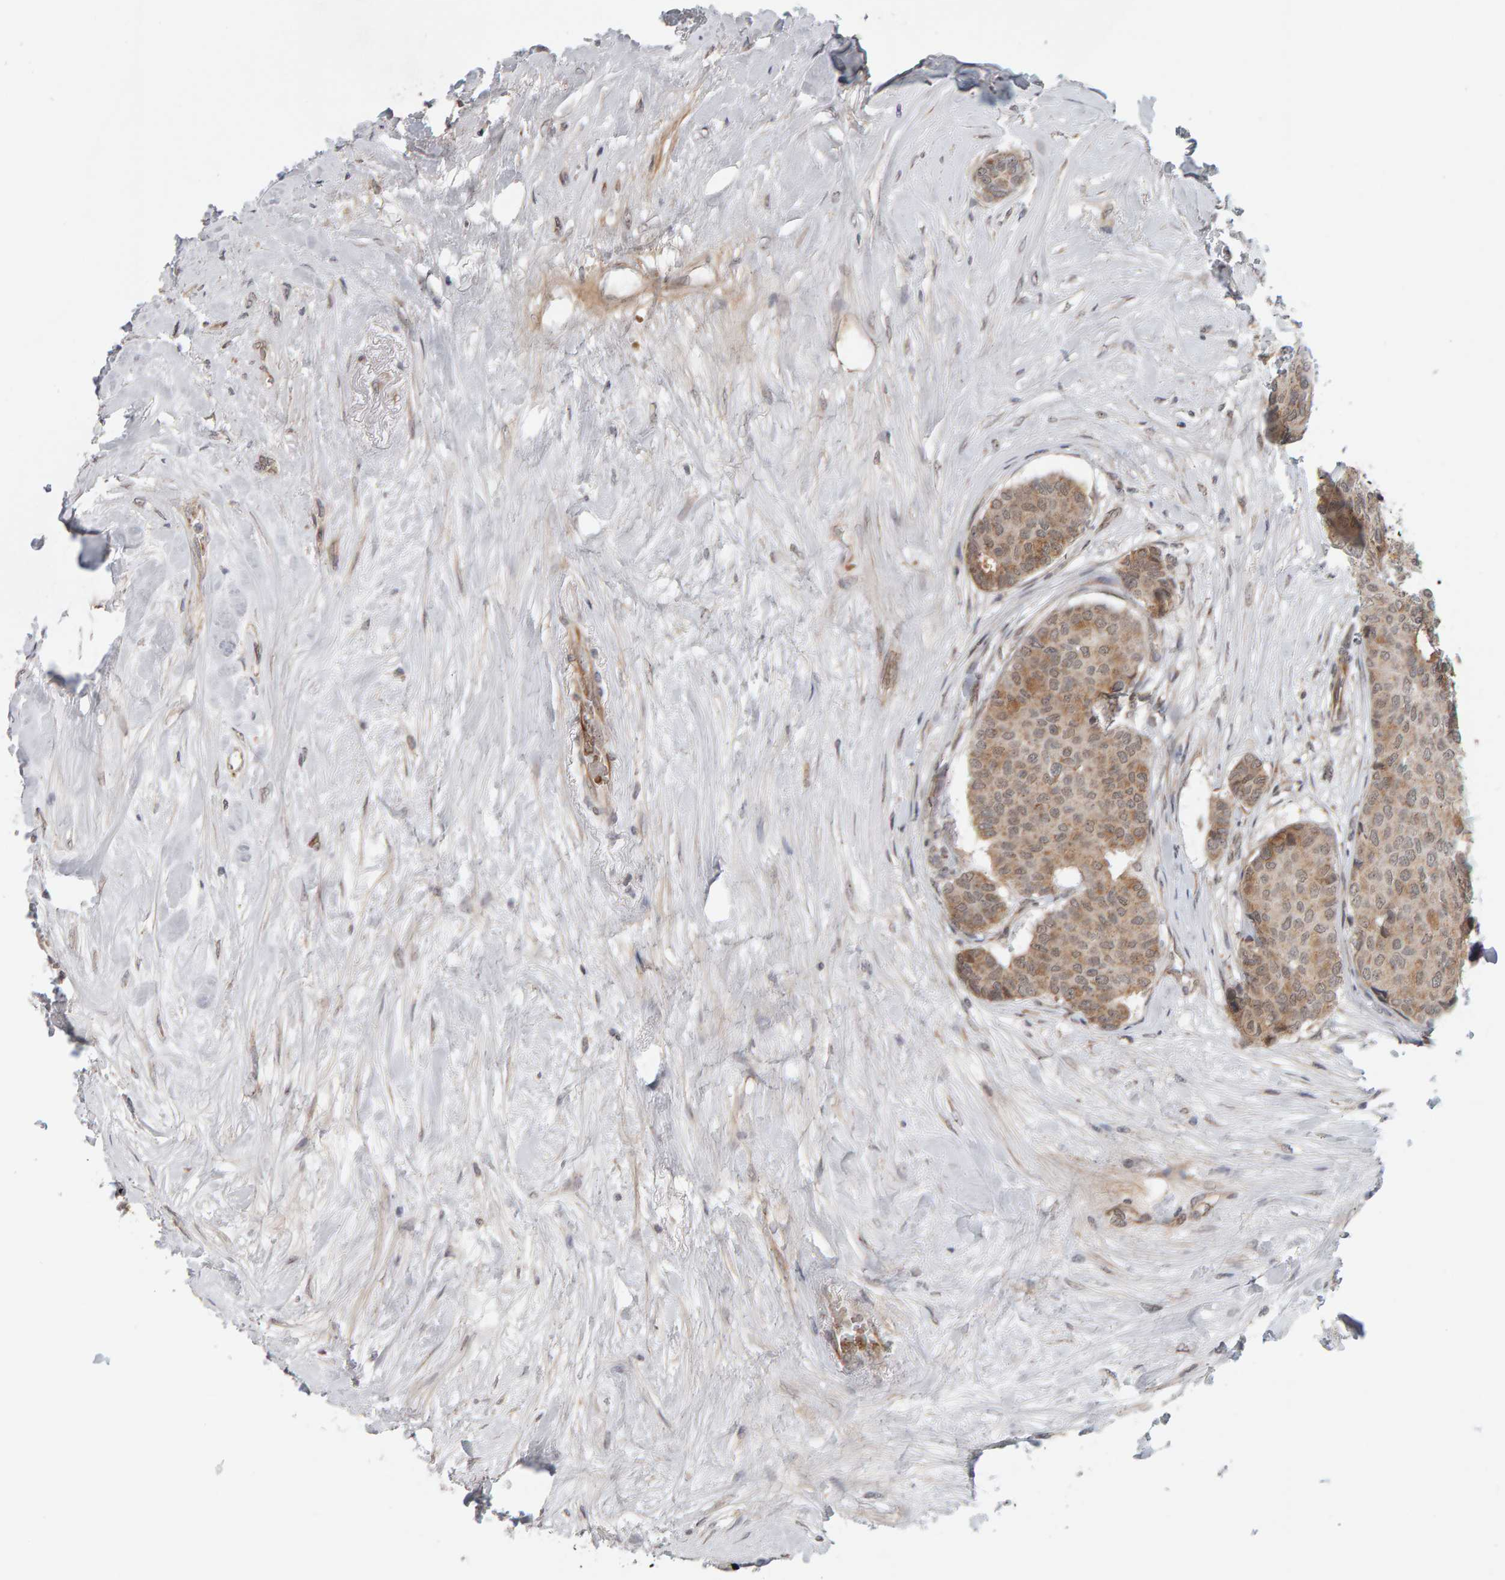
{"staining": {"intensity": "weak", "quantity": "25%-75%", "location": "cytoplasmic/membranous,nuclear"}, "tissue": "breast cancer", "cell_type": "Tumor cells", "image_type": "cancer", "snomed": [{"axis": "morphology", "description": "Duct carcinoma"}, {"axis": "topography", "description": "Breast"}], "caption": "Weak cytoplasmic/membranous and nuclear protein staining is seen in about 25%-75% of tumor cells in breast cancer.", "gene": "DAP3", "patient": {"sex": "female", "age": 75}}